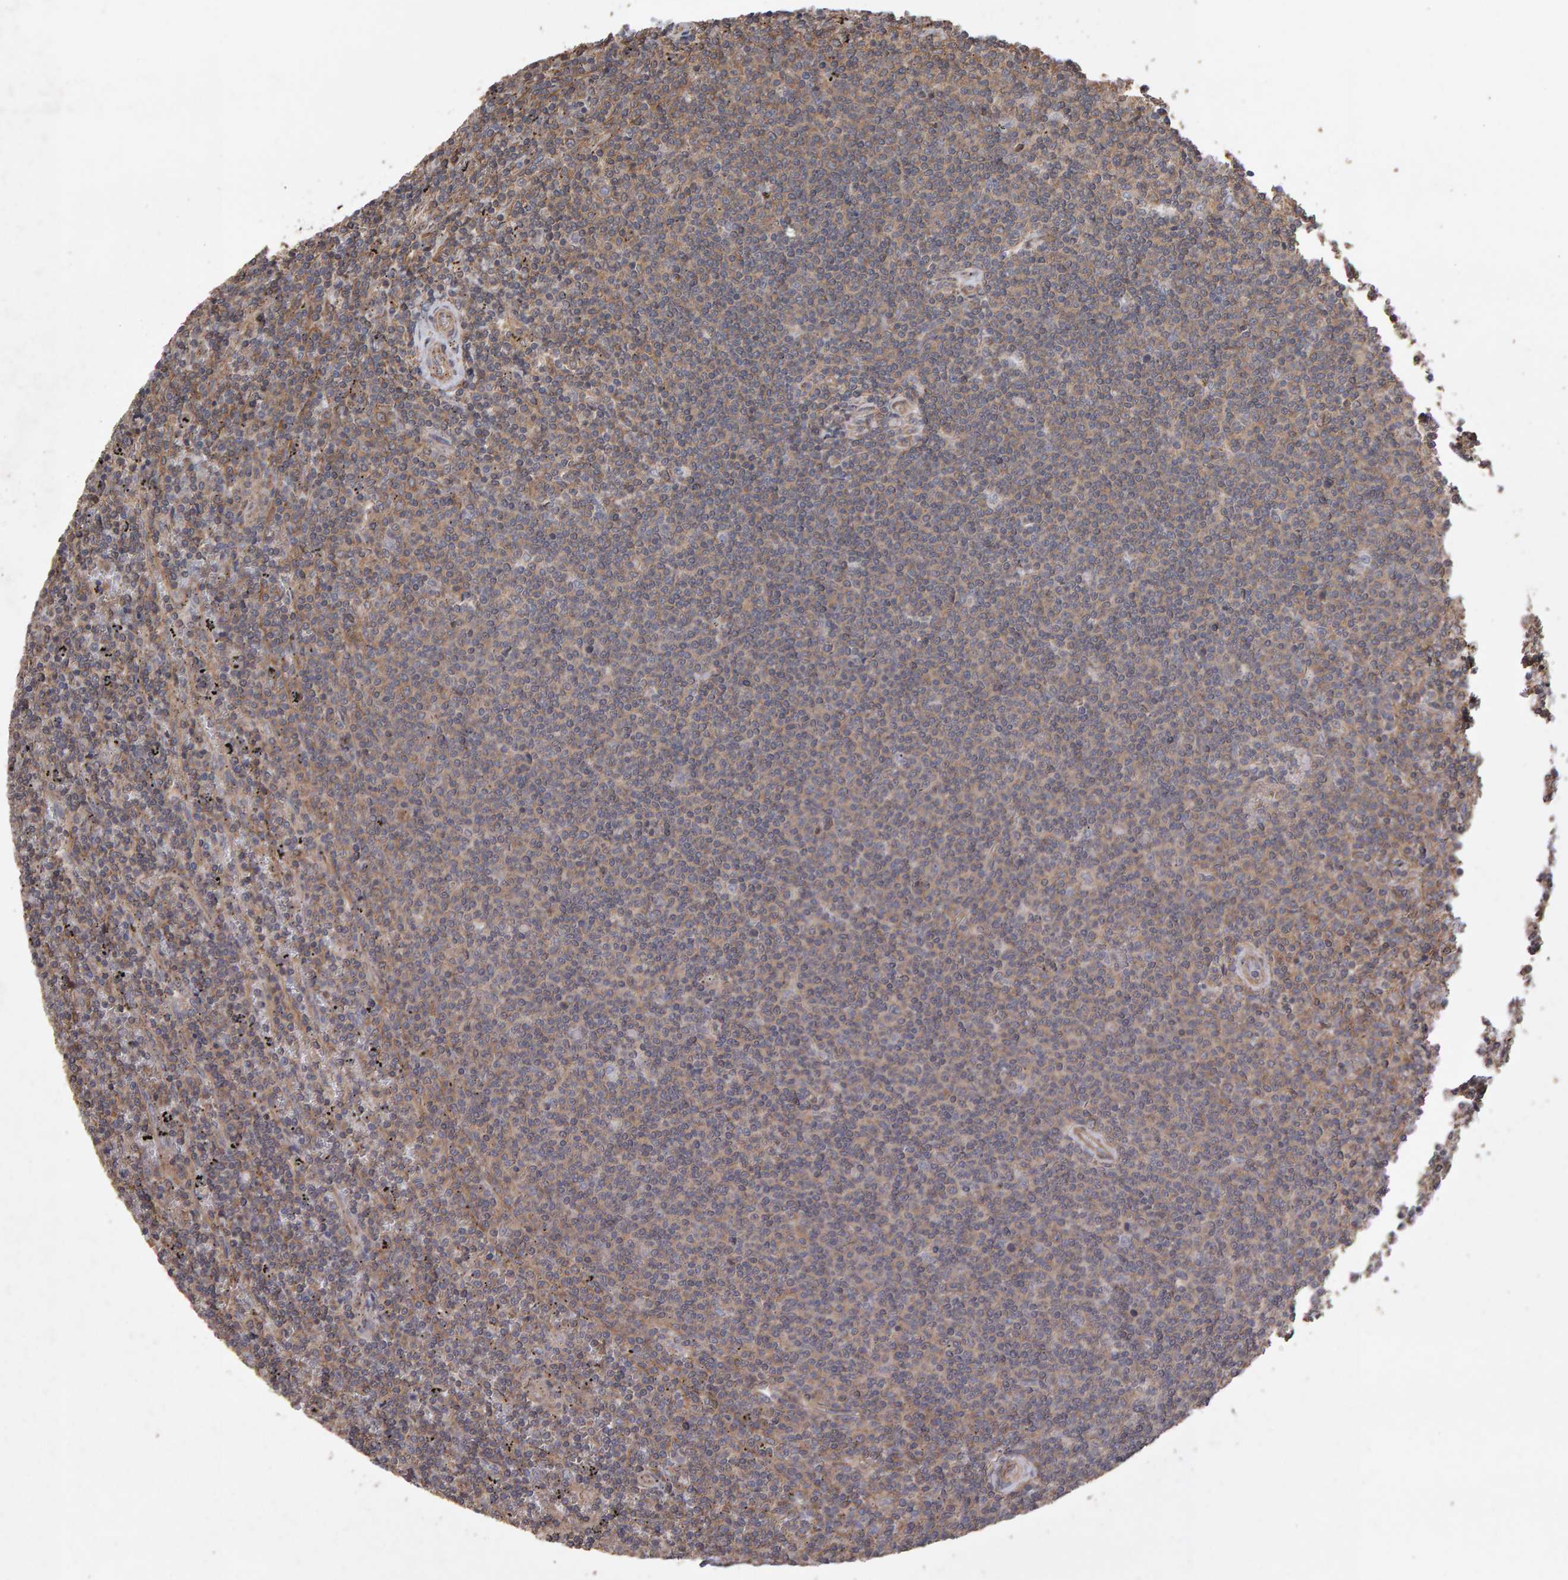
{"staining": {"intensity": "weak", "quantity": ">75%", "location": "cytoplasmic/membranous"}, "tissue": "lymphoma", "cell_type": "Tumor cells", "image_type": "cancer", "snomed": [{"axis": "morphology", "description": "Malignant lymphoma, non-Hodgkin's type, Low grade"}, {"axis": "topography", "description": "Spleen"}], "caption": "Protein expression by immunohistochemistry shows weak cytoplasmic/membranous expression in about >75% of tumor cells in lymphoma.", "gene": "SCRIB", "patient": {"sex": "female", "age": 50}}